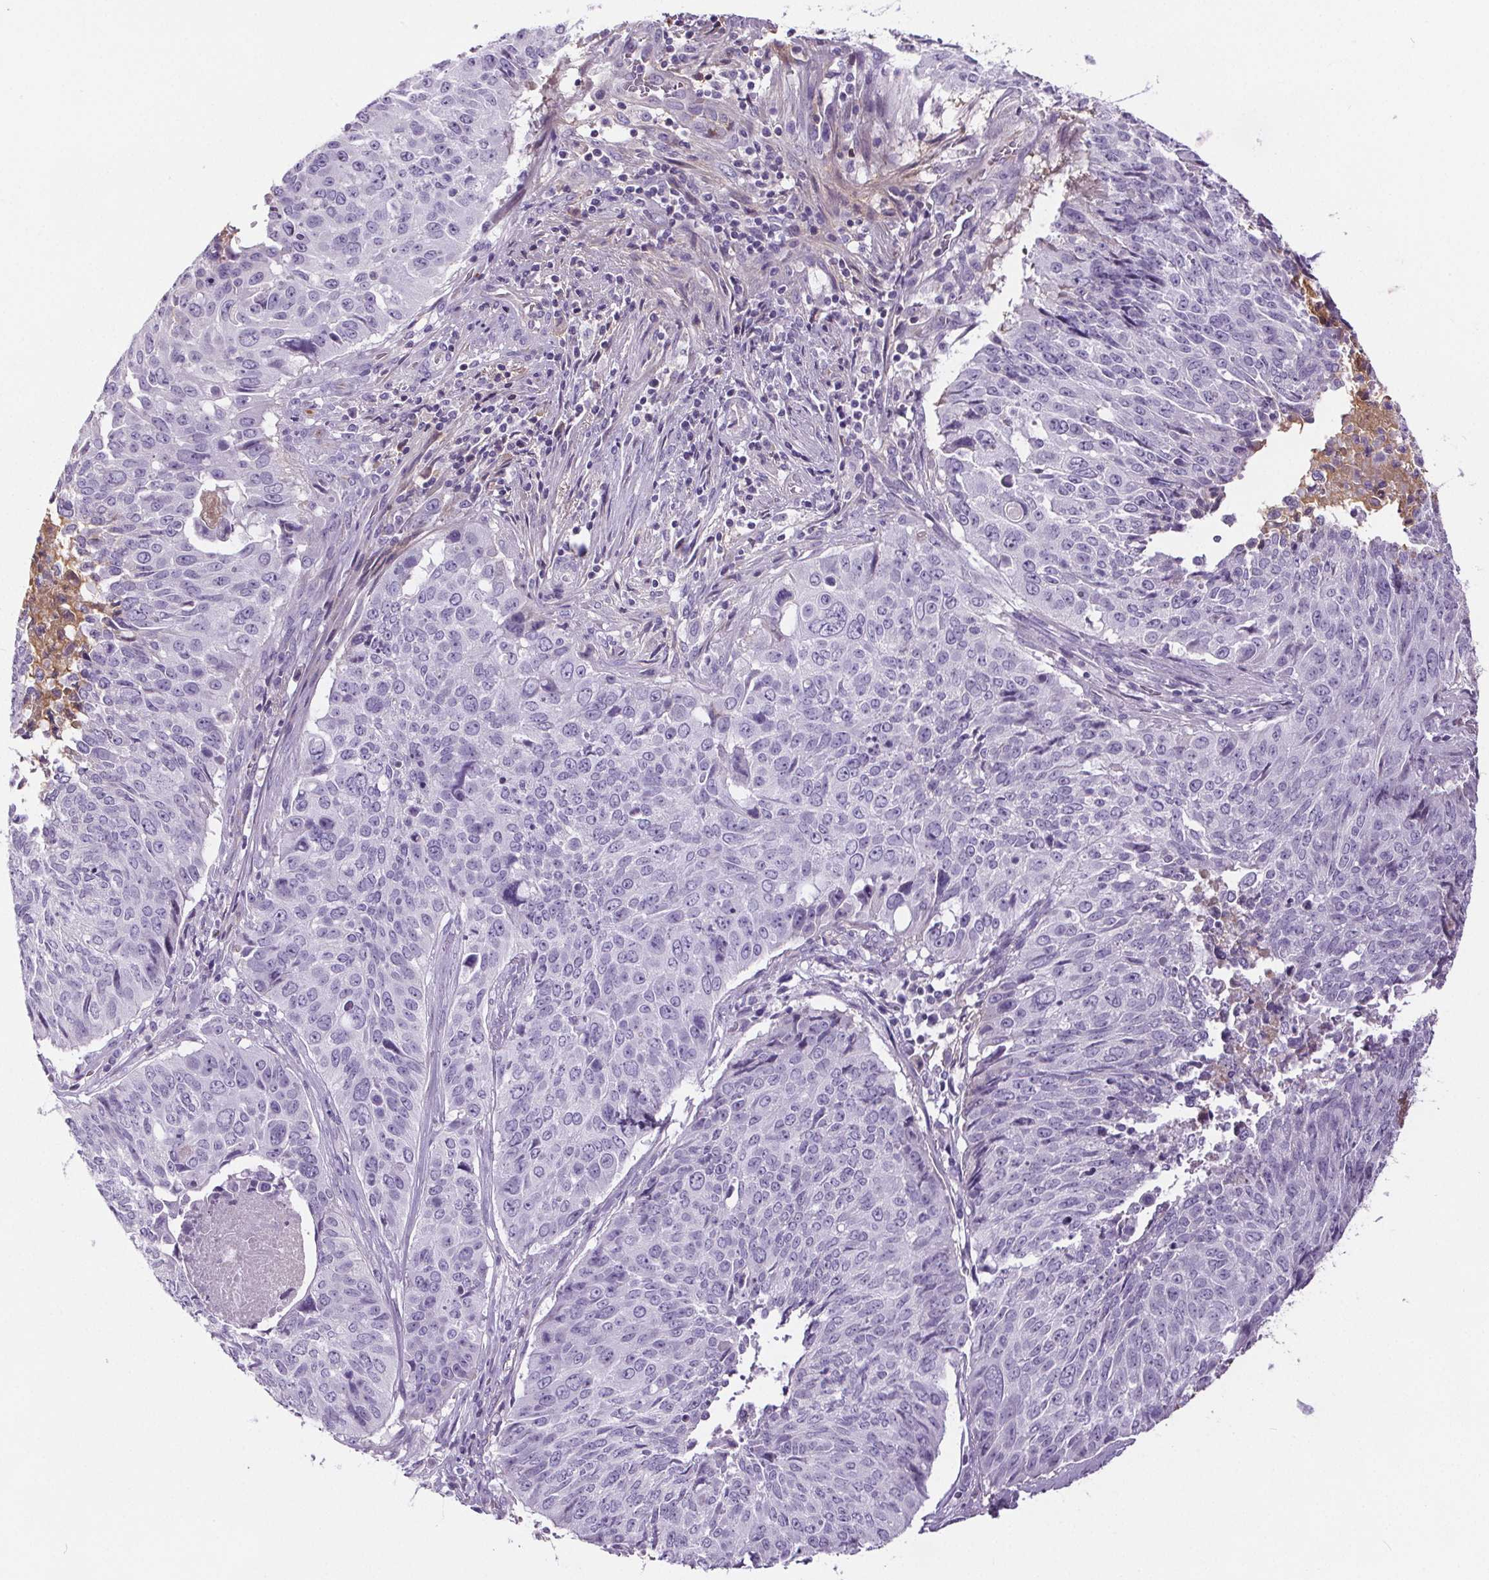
{"staining": {"intensity": "negative", "quantity": "none", "location": "none"}, "tissue": "lung cancer", "cell_type": "Tumor cells", "image_type": "cancer", "snomed": [{"axis": "morphology", "description": "Normal tissue, NOS"}, {"axis": "morphology", "description": "Squamous cell carcinoma, NOS"}, {"axis": "topography", "description": "Bronchus"}, {"axis": "topography", "description": "Lung"}], "caption": "Immunohistochemistry (IHC) of human lung squamous cell carcinoma reveals no expression in tumor cells.", "gene": "CD5L", "patient": {"sex": "male", "age": 64}}